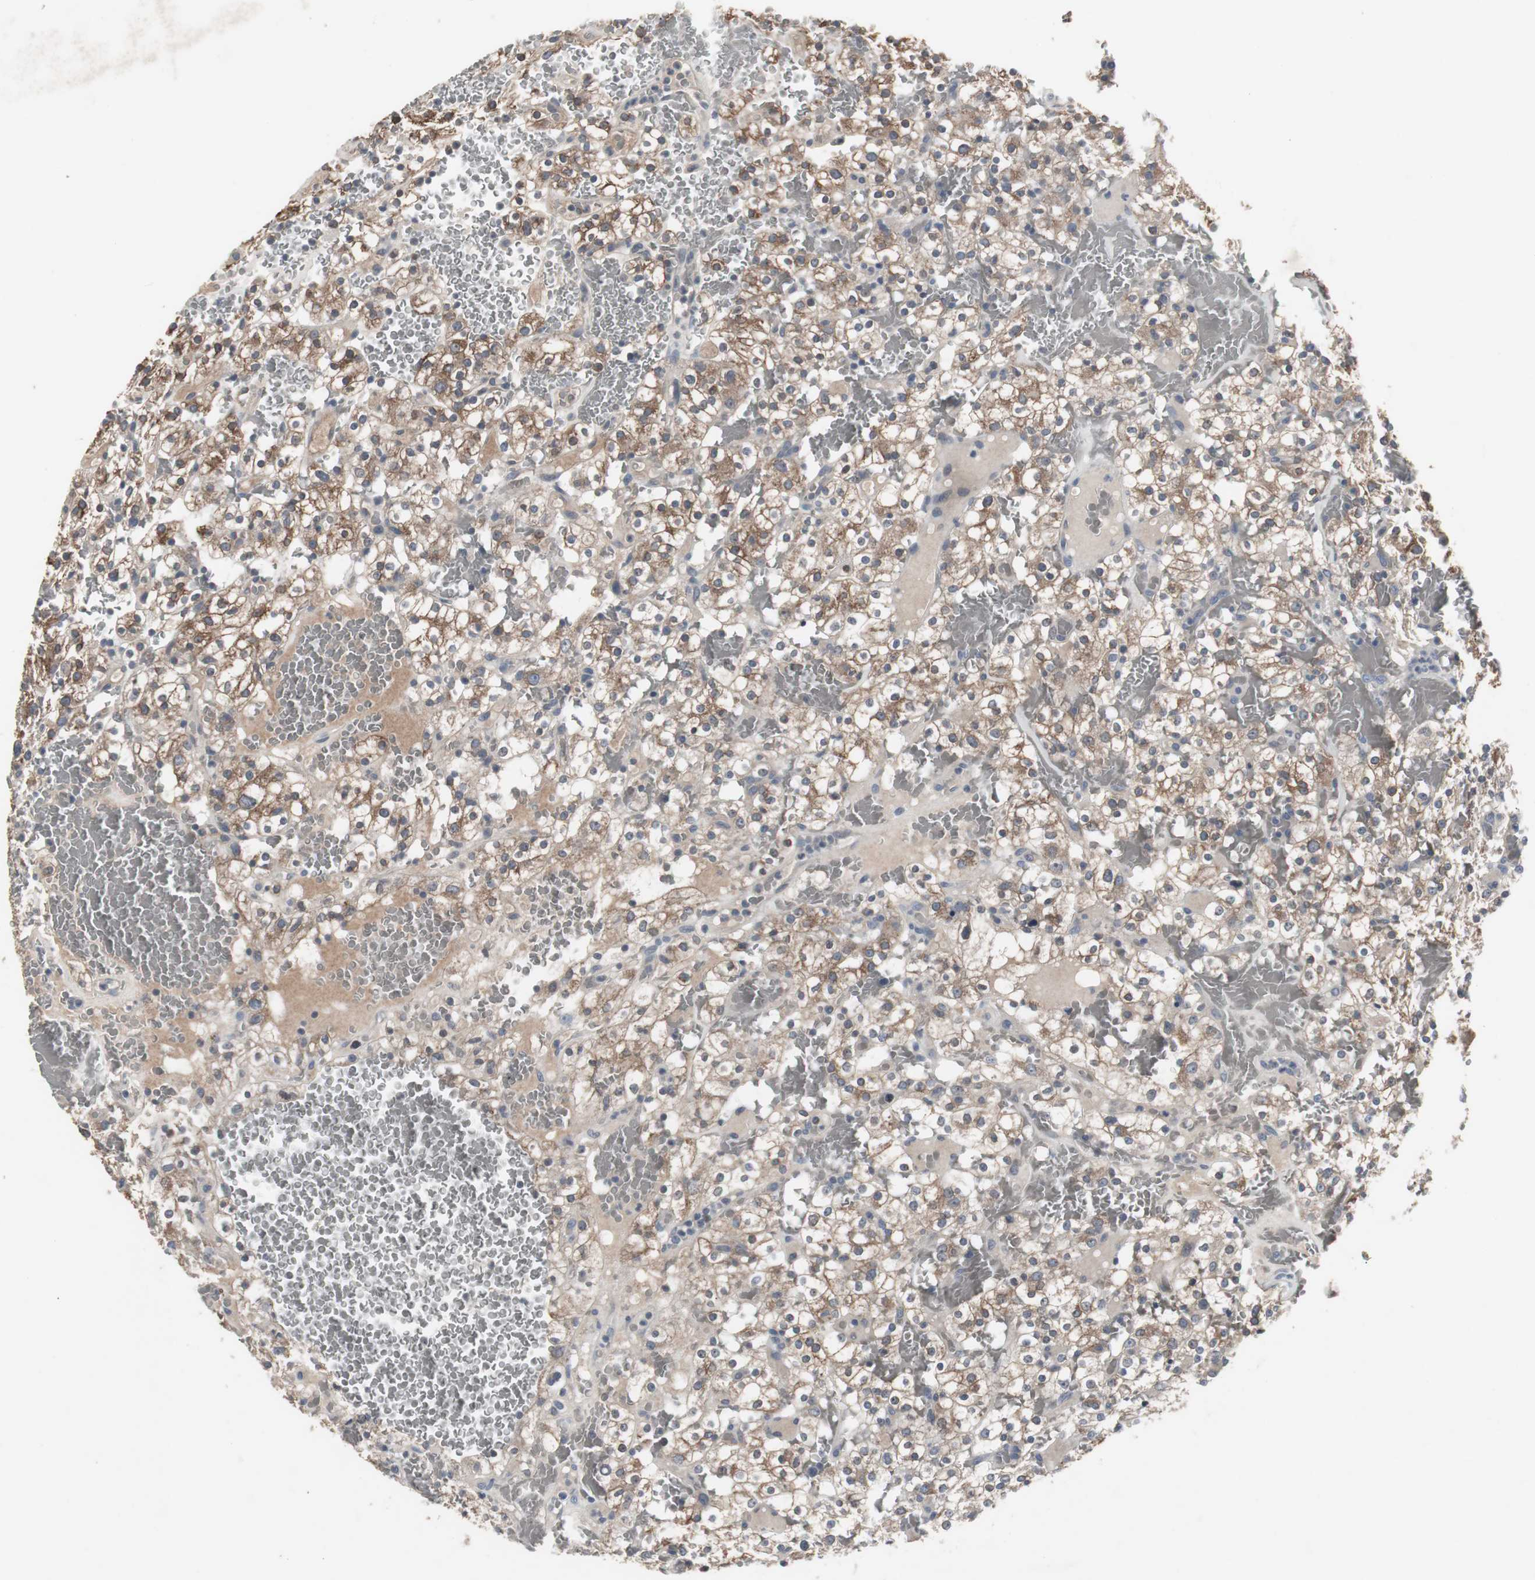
{"staining": {"intensity": "moderate", "quantity": ">75%", "location": "cytoplasmic/membranous"}, "tissue": "renal cancer", "cell_type": "Tumor cells", "image_type": "cancer", "snomed": [{"axis": "morphology", "description": "Normal tissue, NOS"}, {"axis": "morphology", "description": "Adenocarcinoma, NOS"}, {"axis": "topography", "description": "Kidney"}], "caption": "Moderate cytoplasmic/membranous protein expression is identified in approximately >75% of tumor cells in renal cancer.", "gene": "ACAA1", "patient": {"sex": "female", "age": 72}}